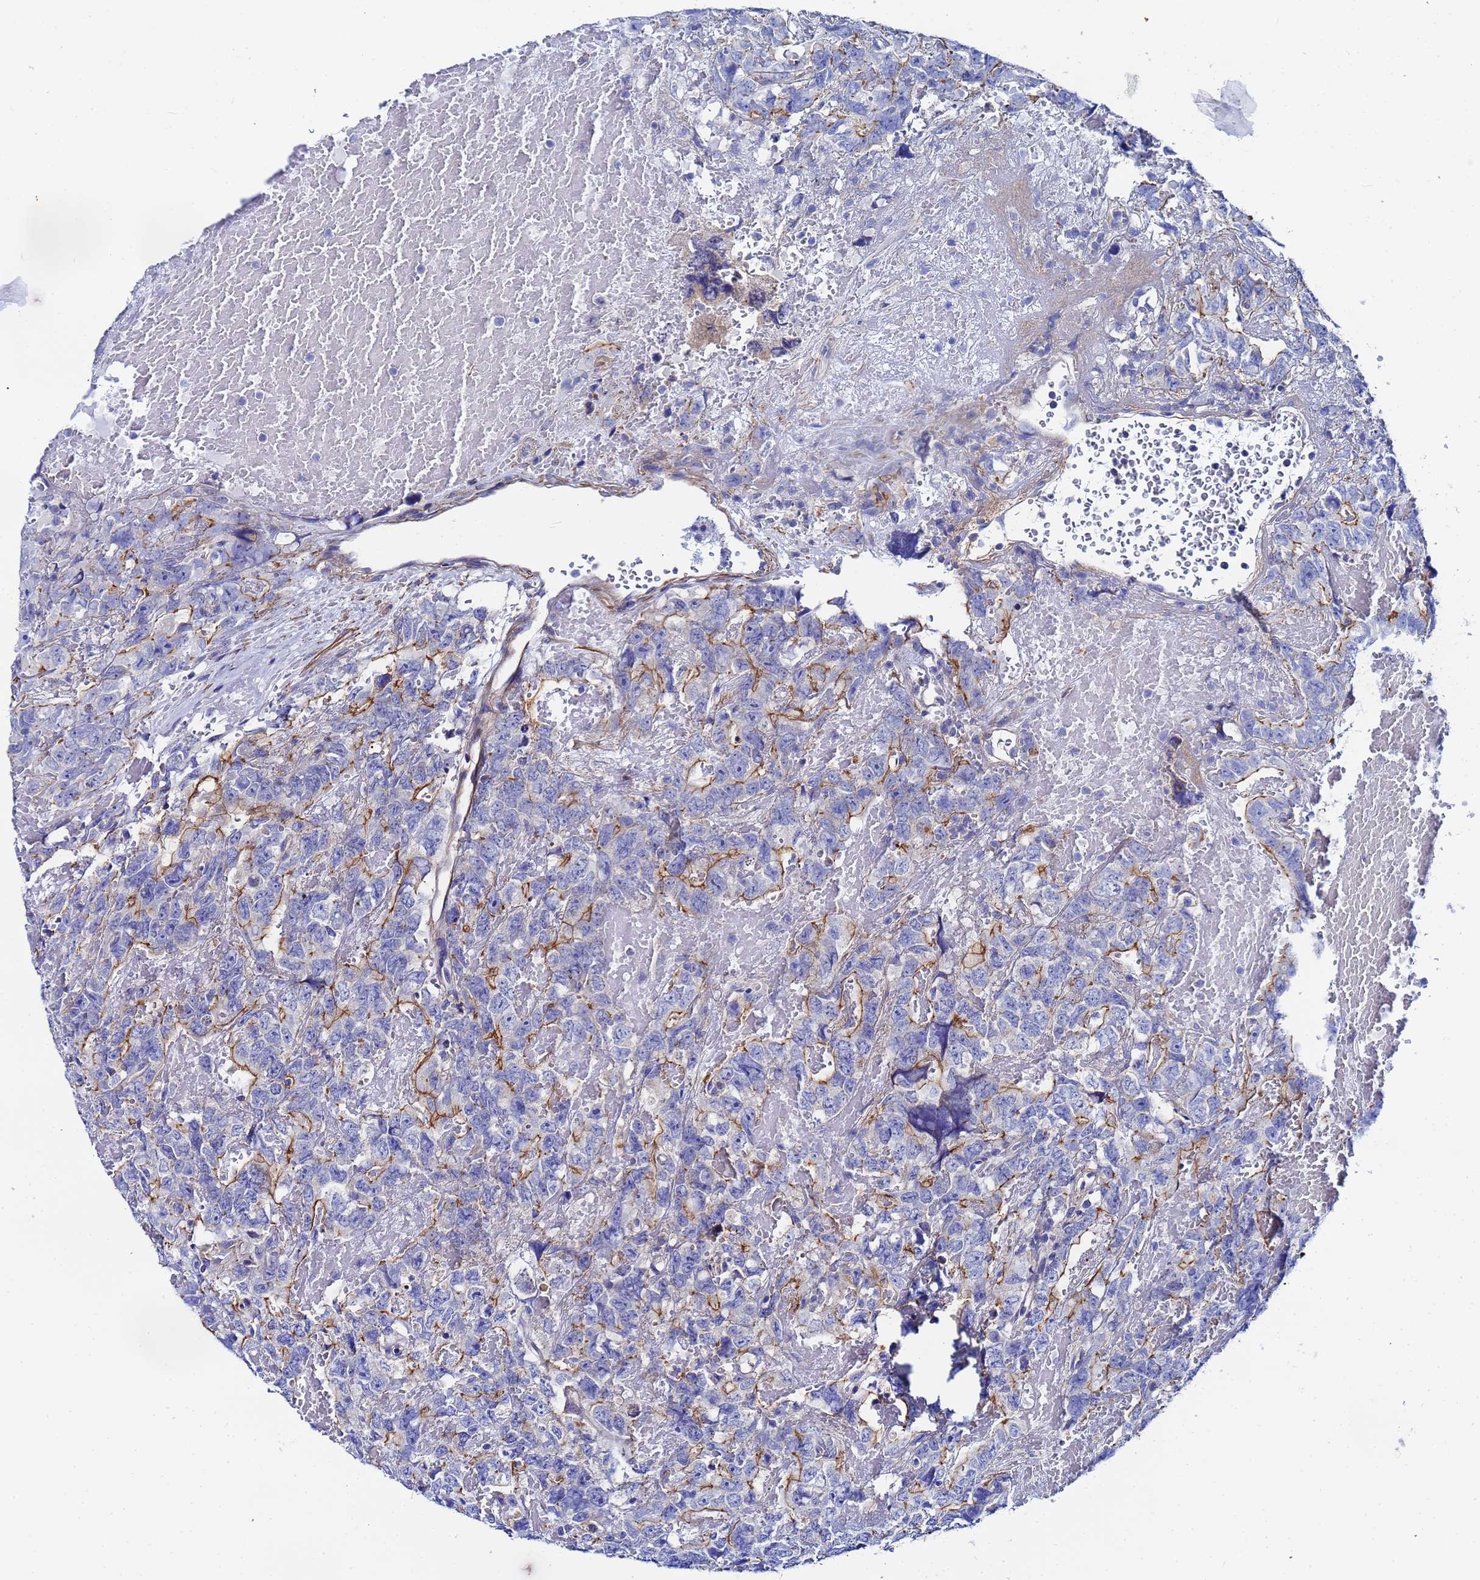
{"staining": {"intensity": "moderate", "quantity": "<25%", "location": "cytoplasmic/membranous"}, "tissue": "testis cancer", "cell_type": "Tumor cells", "image_type": "cancer", "snomed": [{"axis": "morphology", "description": "Carcinoma, Embryonal, NOS"}, {"axis": "topography", "description": "Testis"}], "caption": "Immunohistochemistry (DAB) staining of testis cancer (embryonal carcinoma) demonstrates moderate cytoplasmic/membranous protein positivity in about <25% of tumor cells. The protein of interest is stained brown, and the nuclei are stained in blue (DAB IHC with brightfield microscopy, high magnification).", "gene": "RAB39B", "patient": {"sex": "male", "age": 45}}